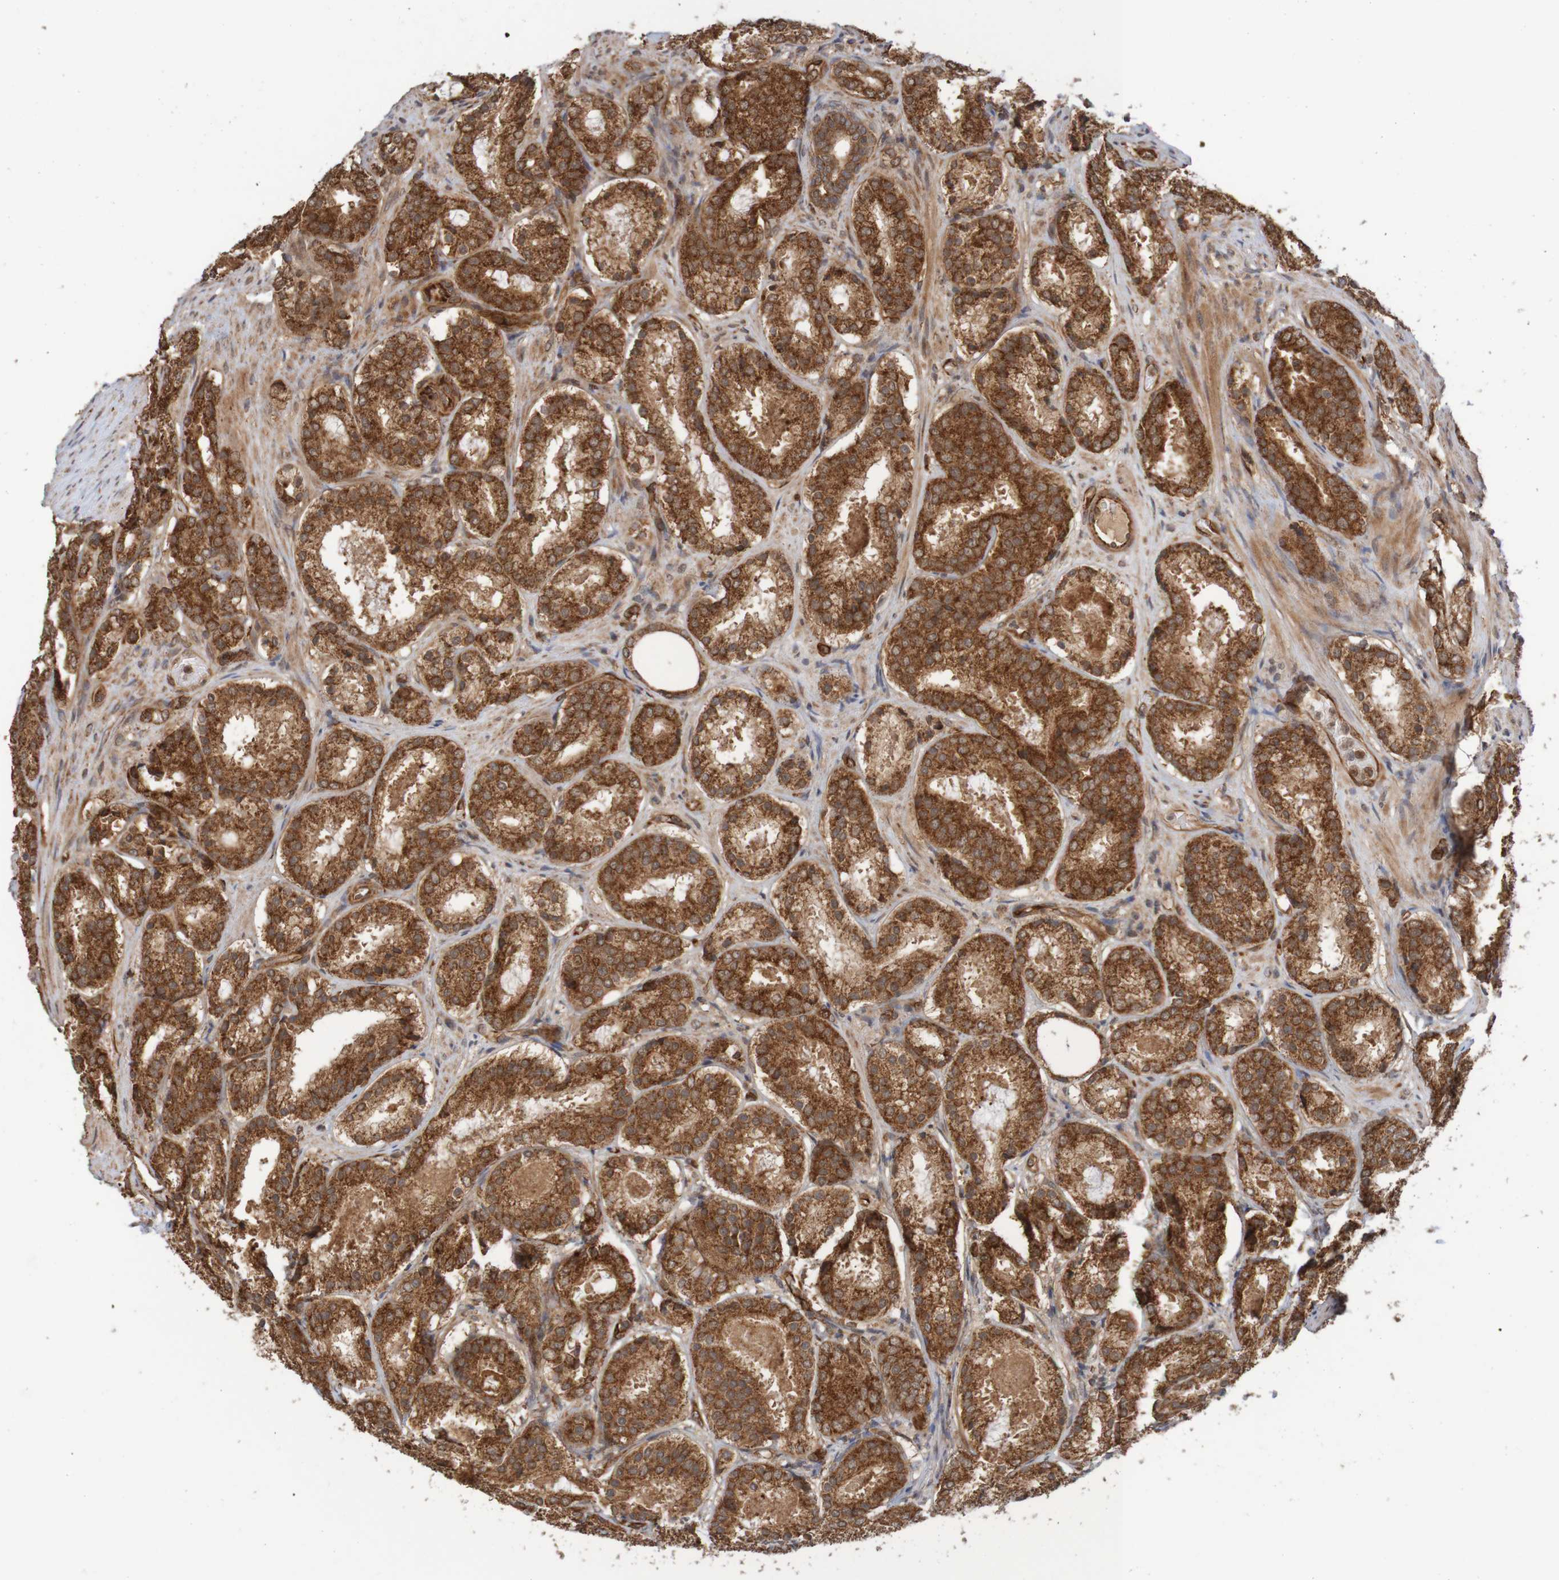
{"staining": {"intensity": "strong", "quantity": ">75%", "location": "cytoplasmic/membranous"}, "tissue": "prostate cancer", "cell_type": "Tumor cells", "image_type": "cancer", "snomed": [{"axis": "morphology", "description": "Adenocarcinoma, Low grade"}, {"axis": "topography", "description": "Prostate"}], "caption": "Immunohistochemical staining of prostate cancer (adenocarcinoma (low-grade)) demonstrates strong cytoplasmic/membranous protein expression in approximately >75% of tumor cells. The staining was performed using DAB (3,3'-diaminobenzidine), with brown indicating positive protein expression. Nuclei are stained blue with hematoxylin.", "gene": "MRPL52", "patient": {"sex": "male", "age": 69}}